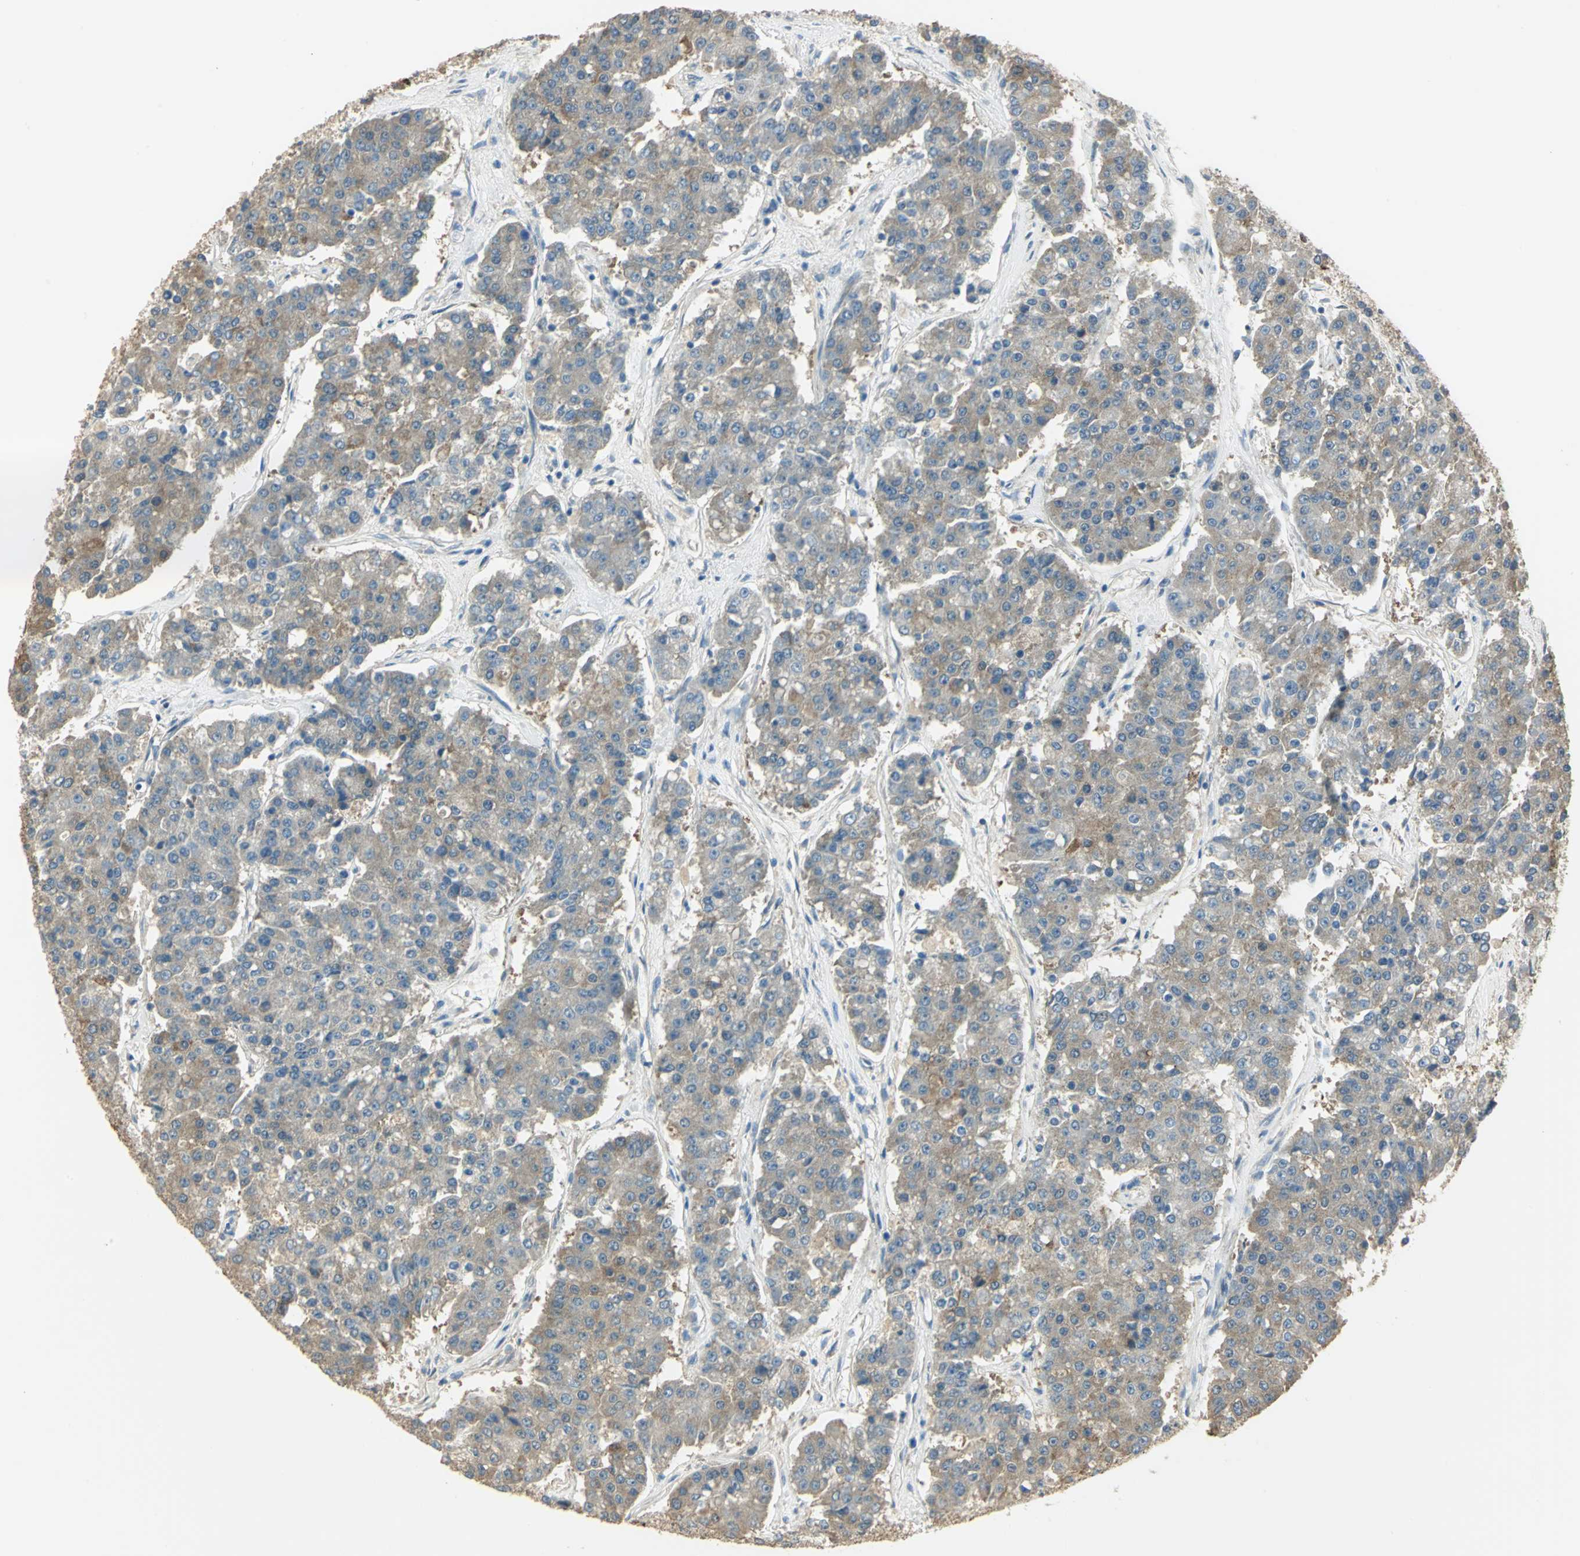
{"staining": {"intensity": "moderate", "quantity": "25%-75%", "location": "cytoplasmic/membranous"}, "tissue": "pancreatic cancer", "cell_type": "Tumor cells", "image_type": "cancer", "snomed": [{"axis": "morphology", "description": "Adenocarcinoma, NOS"}, {"axis": "topography", "description": "Pancreas"}], "caption": "This histopathology image exhibits IHC staining of pancreatic cancer (adenocarcinoma), with medium moderate cytoplasmic/membranous expression in approximately 25%-75% of tumor cells.", "gene": "SHC2", "patient": {"sex": "male", "age": 50}}